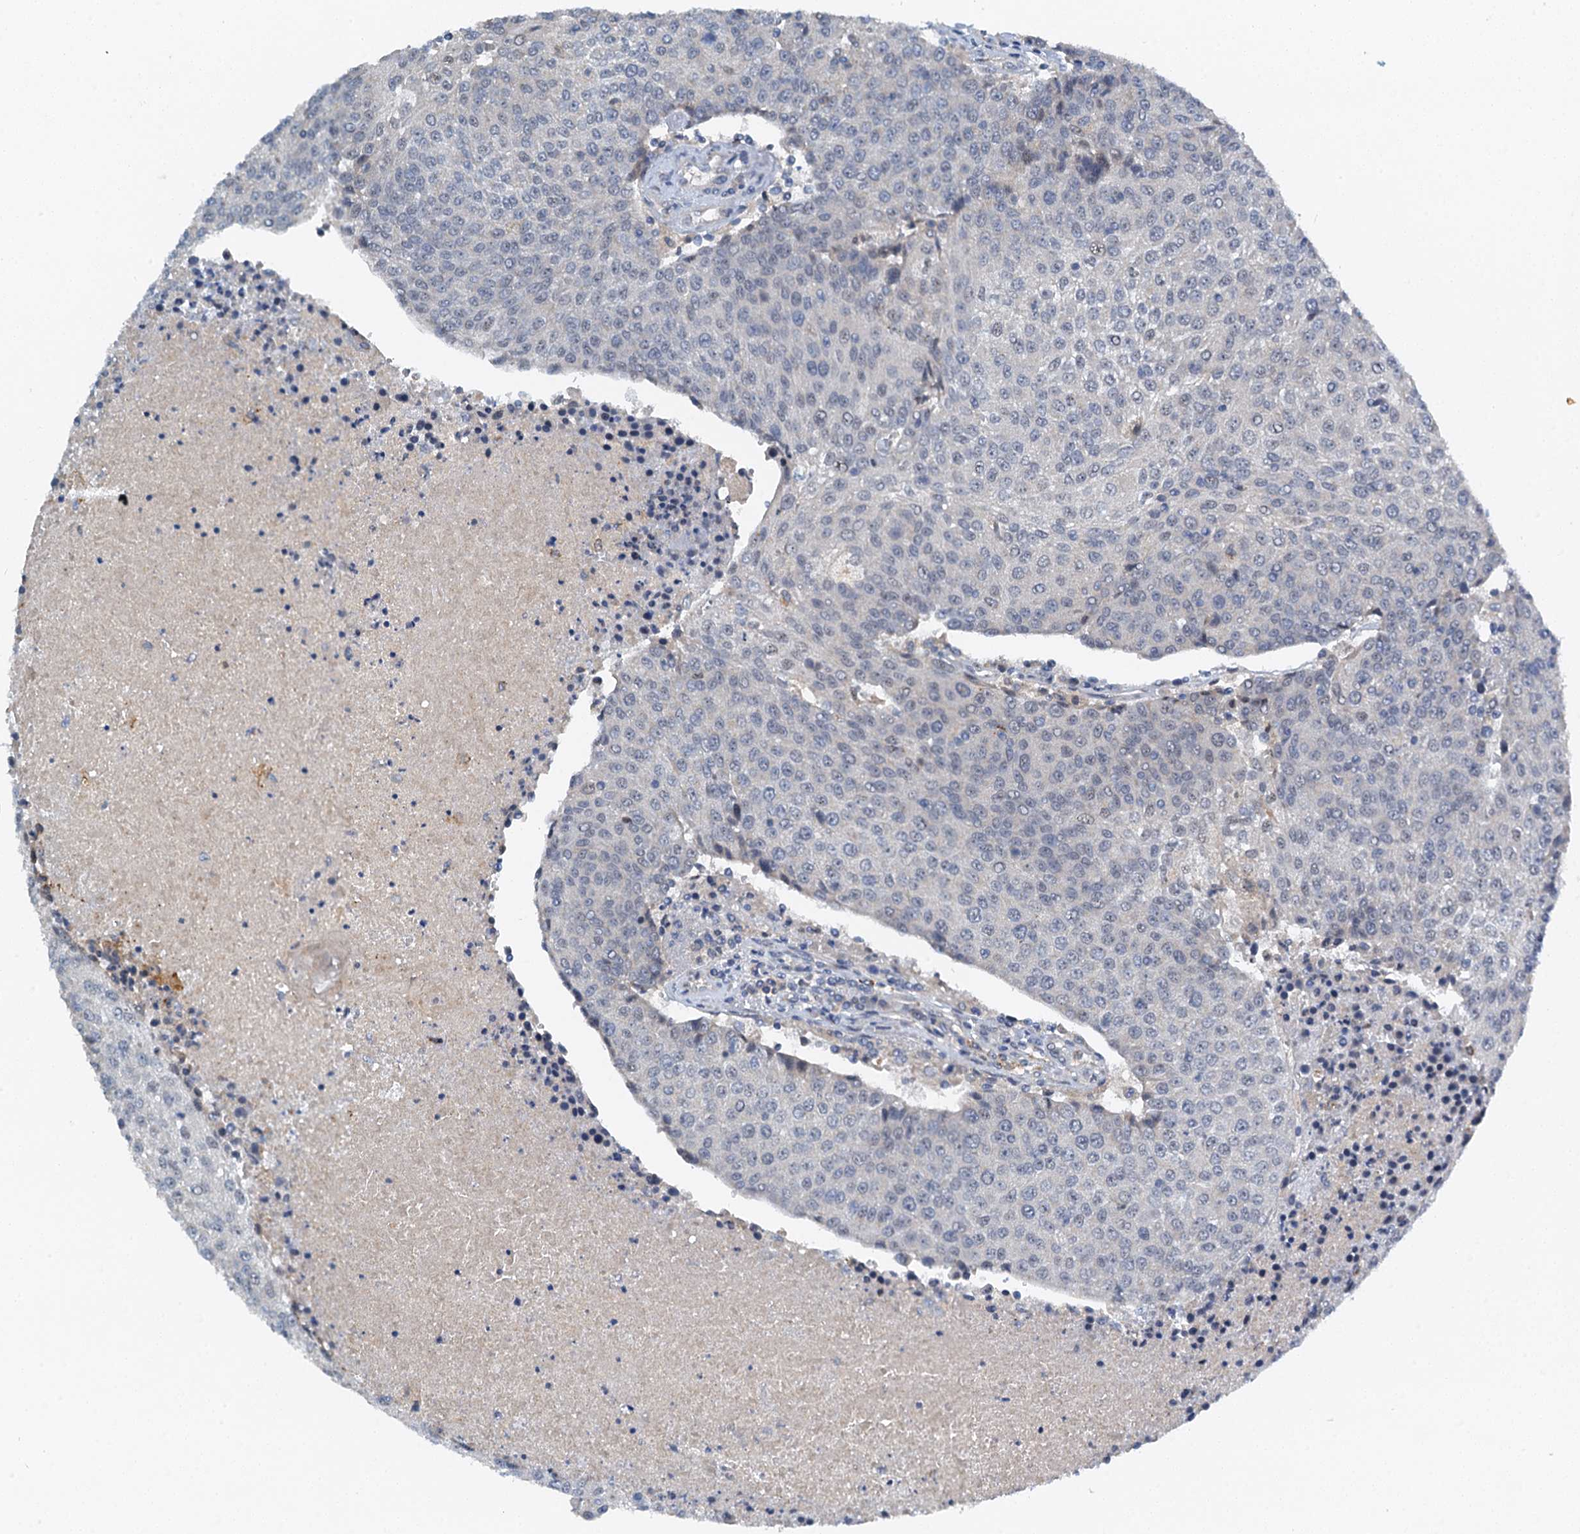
{"staining": {"intensity": "negative", "quantity": "none", "location": "none"}, "tissue": "urothelial cancer", "cell_type": "Tumor cells", "image_type": "cancer", "snomed": [{"axis": "morphology", "description": "Urothelial carcinoma, High grade"}, {"axis": "topography", "description": "Urinary bladder"}], "caption": "This is an immunohistochemistry micrograph of human urothelial carcinoma (high-grade). There is no expression in tumor cells.", "gene": "ZNF606", "patient": {"sex": "female", "age": 85}}